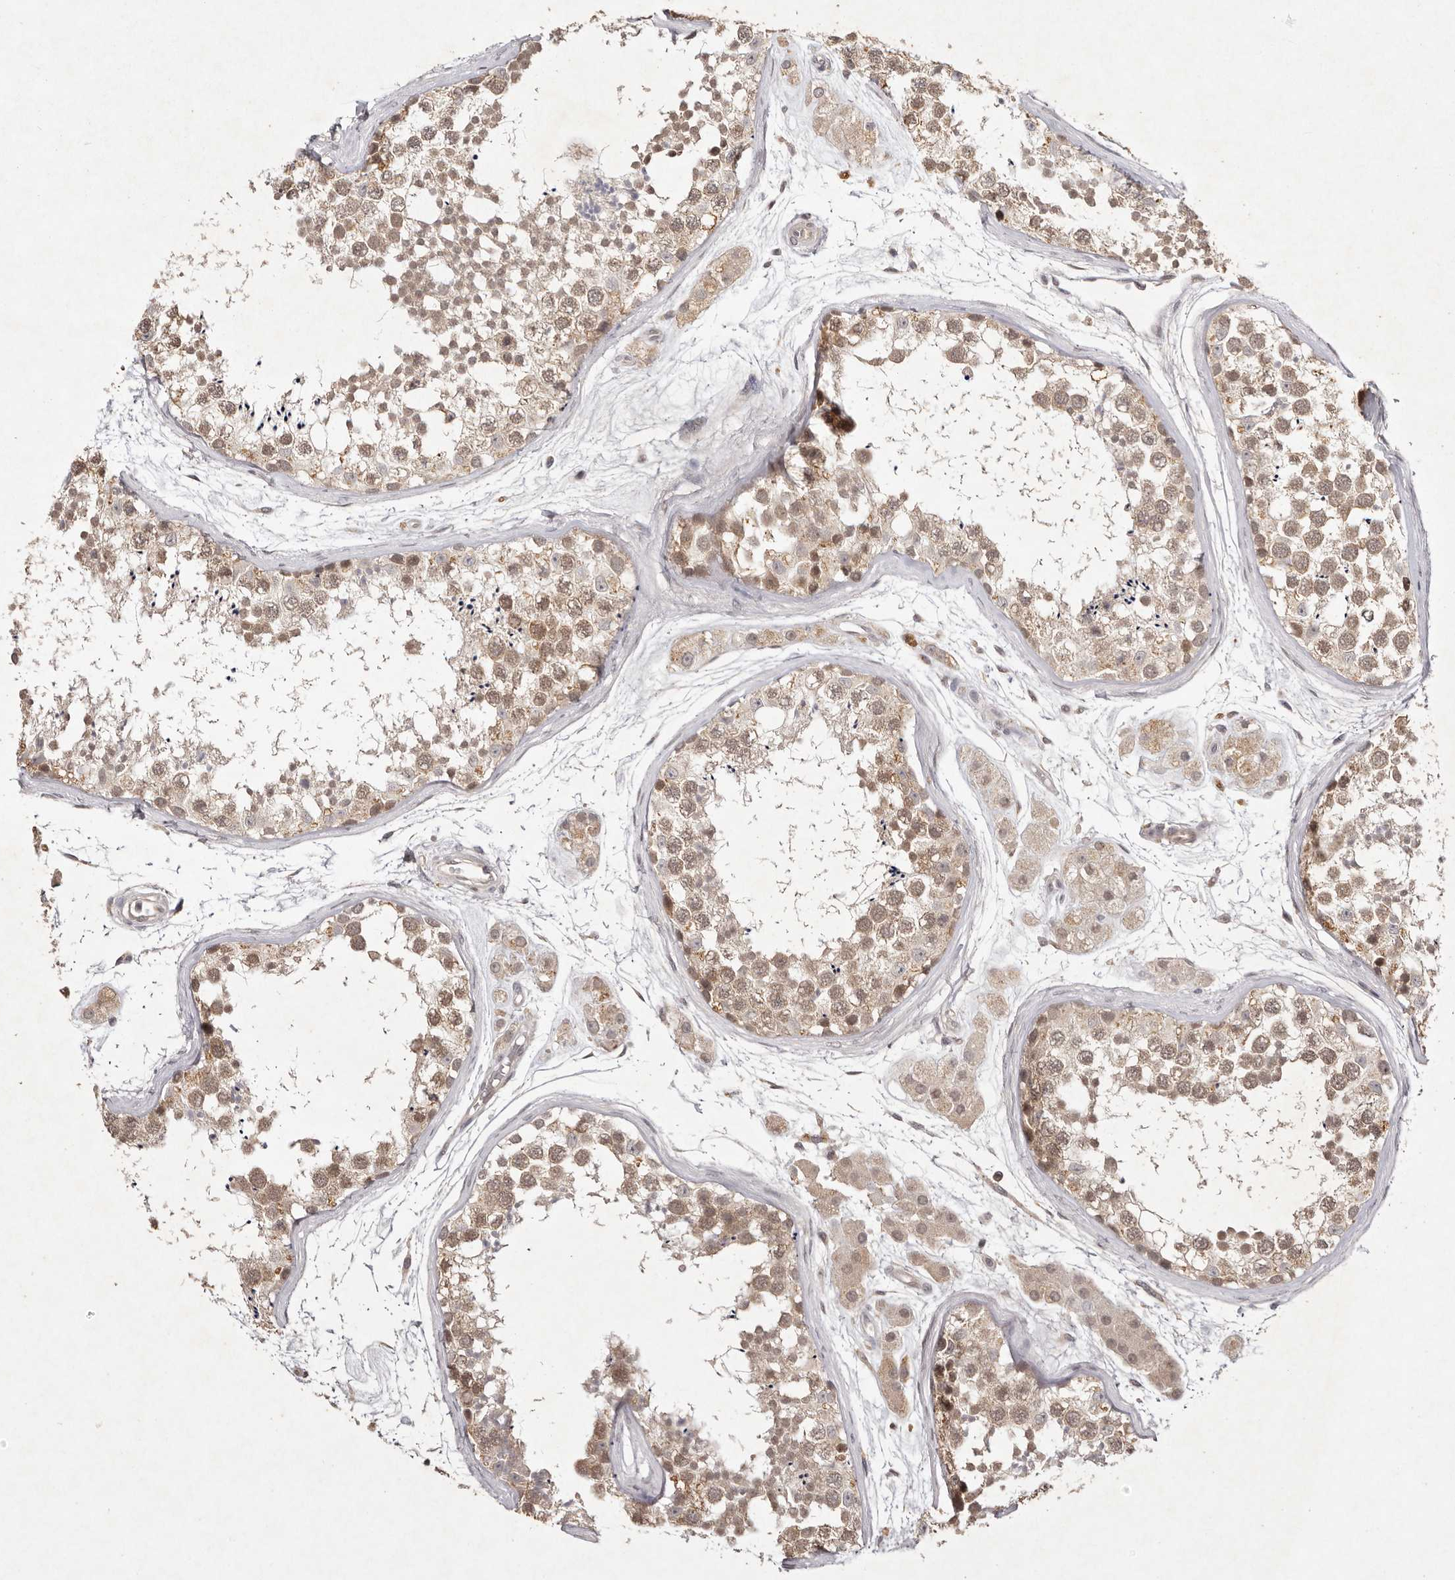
{"staining": {"intensity": "weak", "quantity": ">75%", "location": "cytoplasmic/membranous,nuclear"}, "tissue": "testis", "cell_type": "Cells in seminiferous ducts", "image_type": "normal", "snomed": [{"axis": "morphology", "description": "Normal tissue, NOS"}, {"axis": "topography", "description": "Testis"}], "caption": "Immunohistochemistry of normal testis reveals low levels of weak cytoplasmic/membranous,nuclear positivity in approximately >75% of cells in seminiferous ducts.", "gene": "BUD31", "patient": {"sex": "male", "age": 56}}